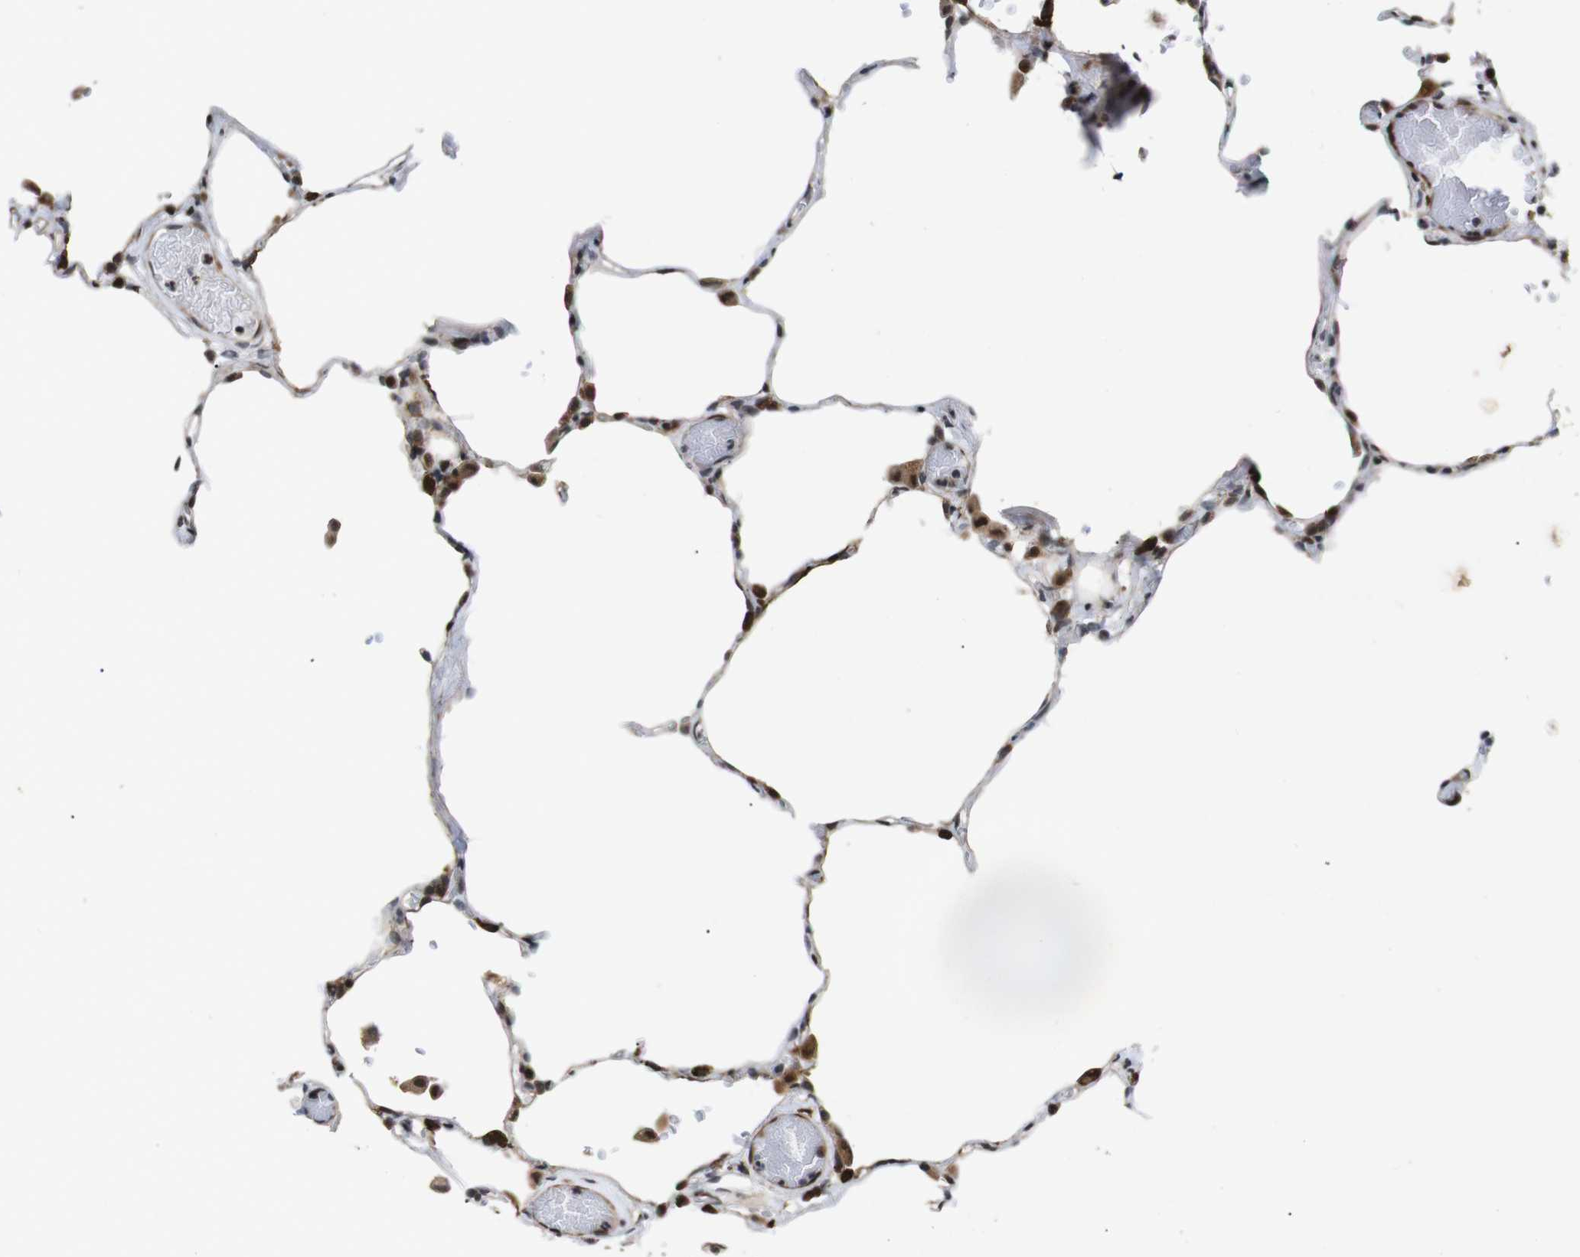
{"staining": {"intensity": "strong", "quantity": "<25%", "location": "cytoplasmic/membranous,nuclear"}, "tissue": "lung", "cell_type": "Alveolar cells", "image_type": "normal", "snomed": [{"axis": "morphology", "description": "Normal tissue, NOS"}, {"axis": "topography", "description": "Lung"}], "caption": "A high-resolution image shows immunohistochemistry staining of benign lung, which displays strong cytoplasmic/membranous,nuclear positivity in approximately <25% of alveolar cells.", "gene": "EIF4G1", "patient": {"sex": "female", "age": 49}}